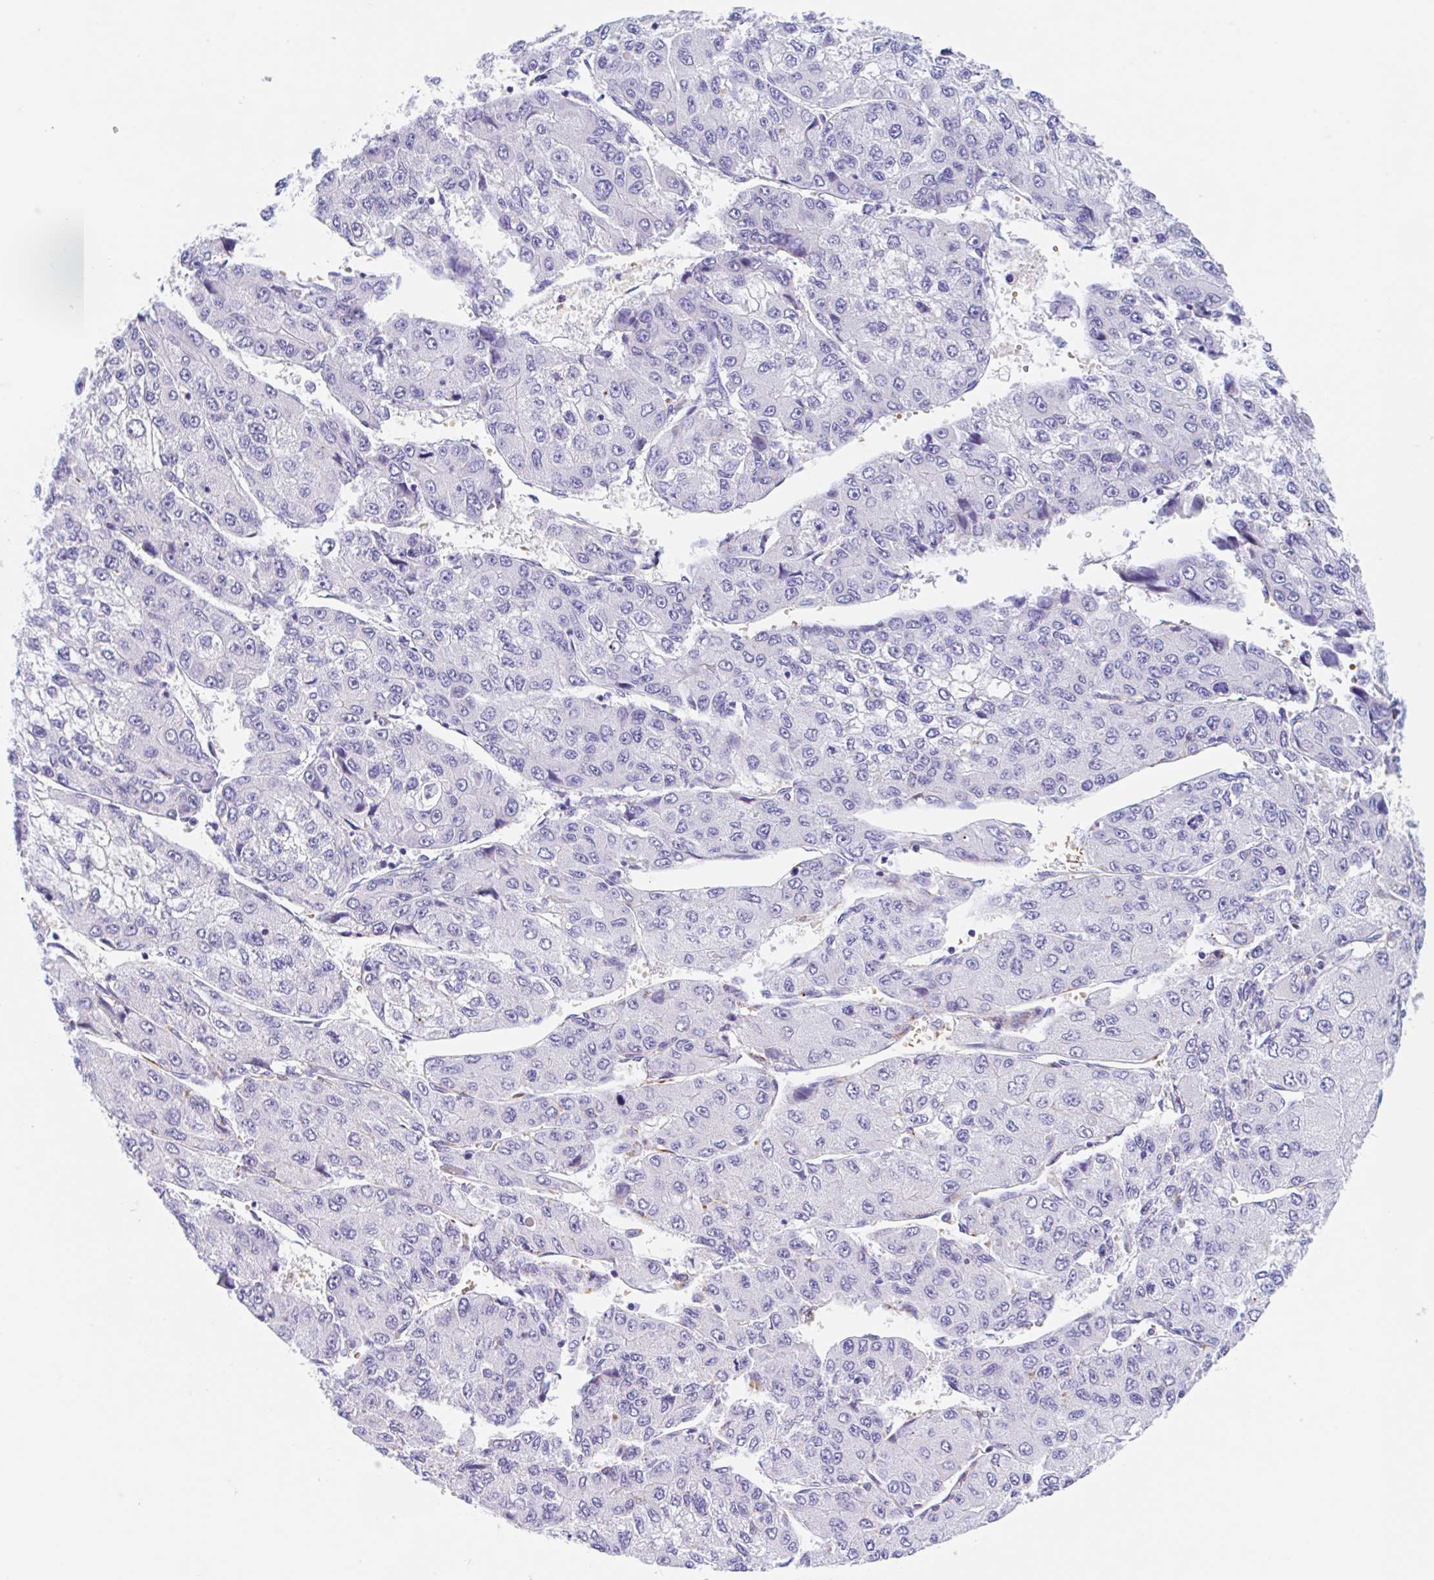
{"staining": {"intensity": "negative", "quantity": "none", "location": "none"}, "tissue": "liver cancer", "cell_type": "Tumor cells", "image_type": "cancer", "snomed": [{"axis": "morphology", "description": "Carcinoma, Hepatocellular, NOS"}, {"axis": "topography", "description": "Liver"}], "caption": "A high-resolution photomicrograph shows IHC staining of liver cancer, which shows no significant positivity in tumor cells. (DAB IHC with hematoxylin counter stain).", "gene": "ANKRD9", "patient": {"sex": "female", "age": 66}}